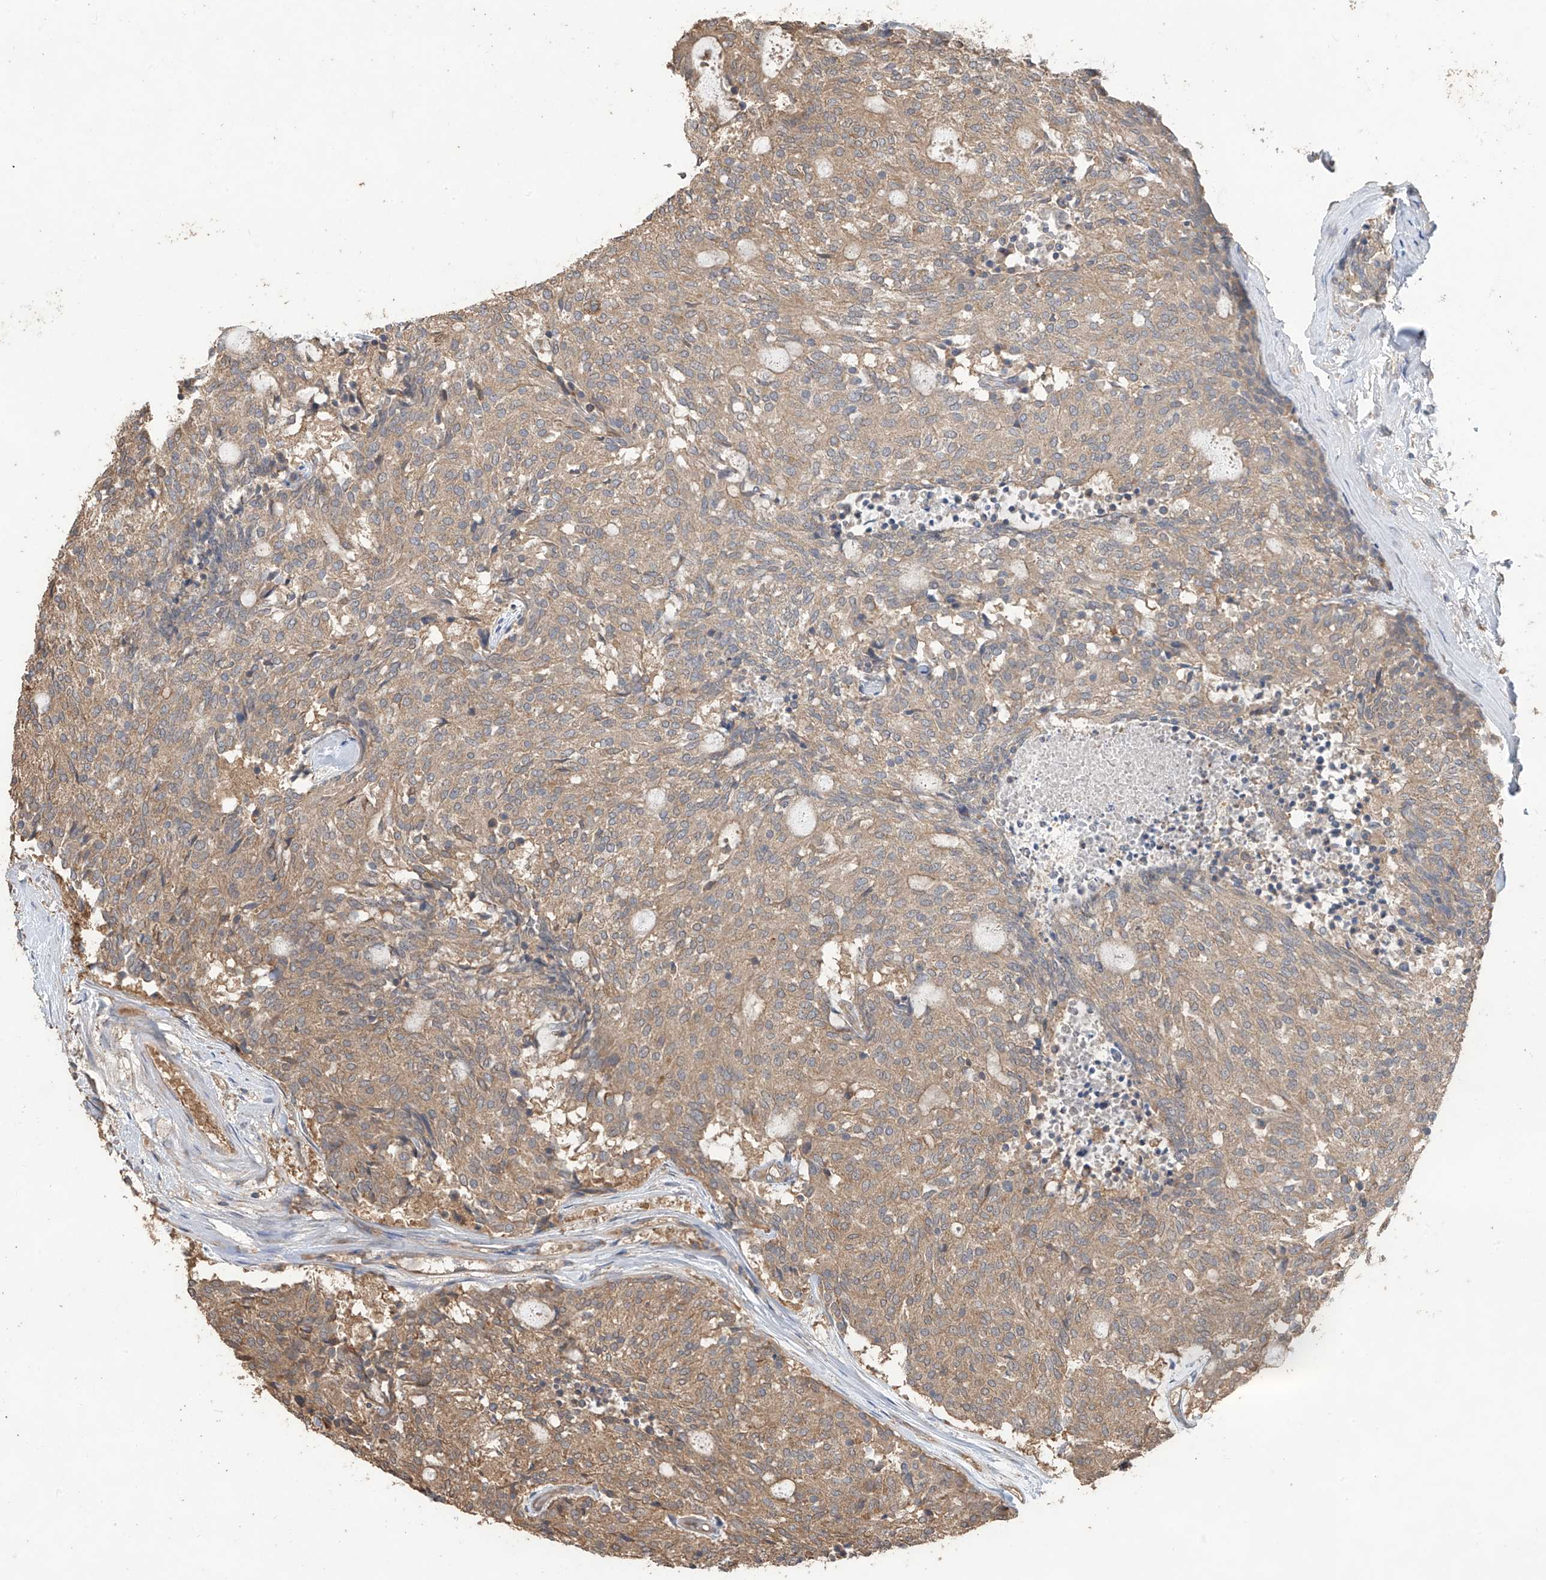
{"staining": {"intensity": "moderate", "quantity": ">75%", "location": "cytoplasmic/membranous"}, "tissue": "carcinoid", "cell_type": "Tumor cells", "image_type": "cancer", "snomed": [{"axis": "morphology", "description": "Carcinoid, malignant, NOS"}, {"axis": "topography", "description": "Pancreas"}], "caption": "Carcinoid (malignant) stained for a protein reveals moderate cytoplasmic/membranous positivity in tumor cells.", "gene": "AGBL5", "patient": {"sex": "female", "age": 54}}